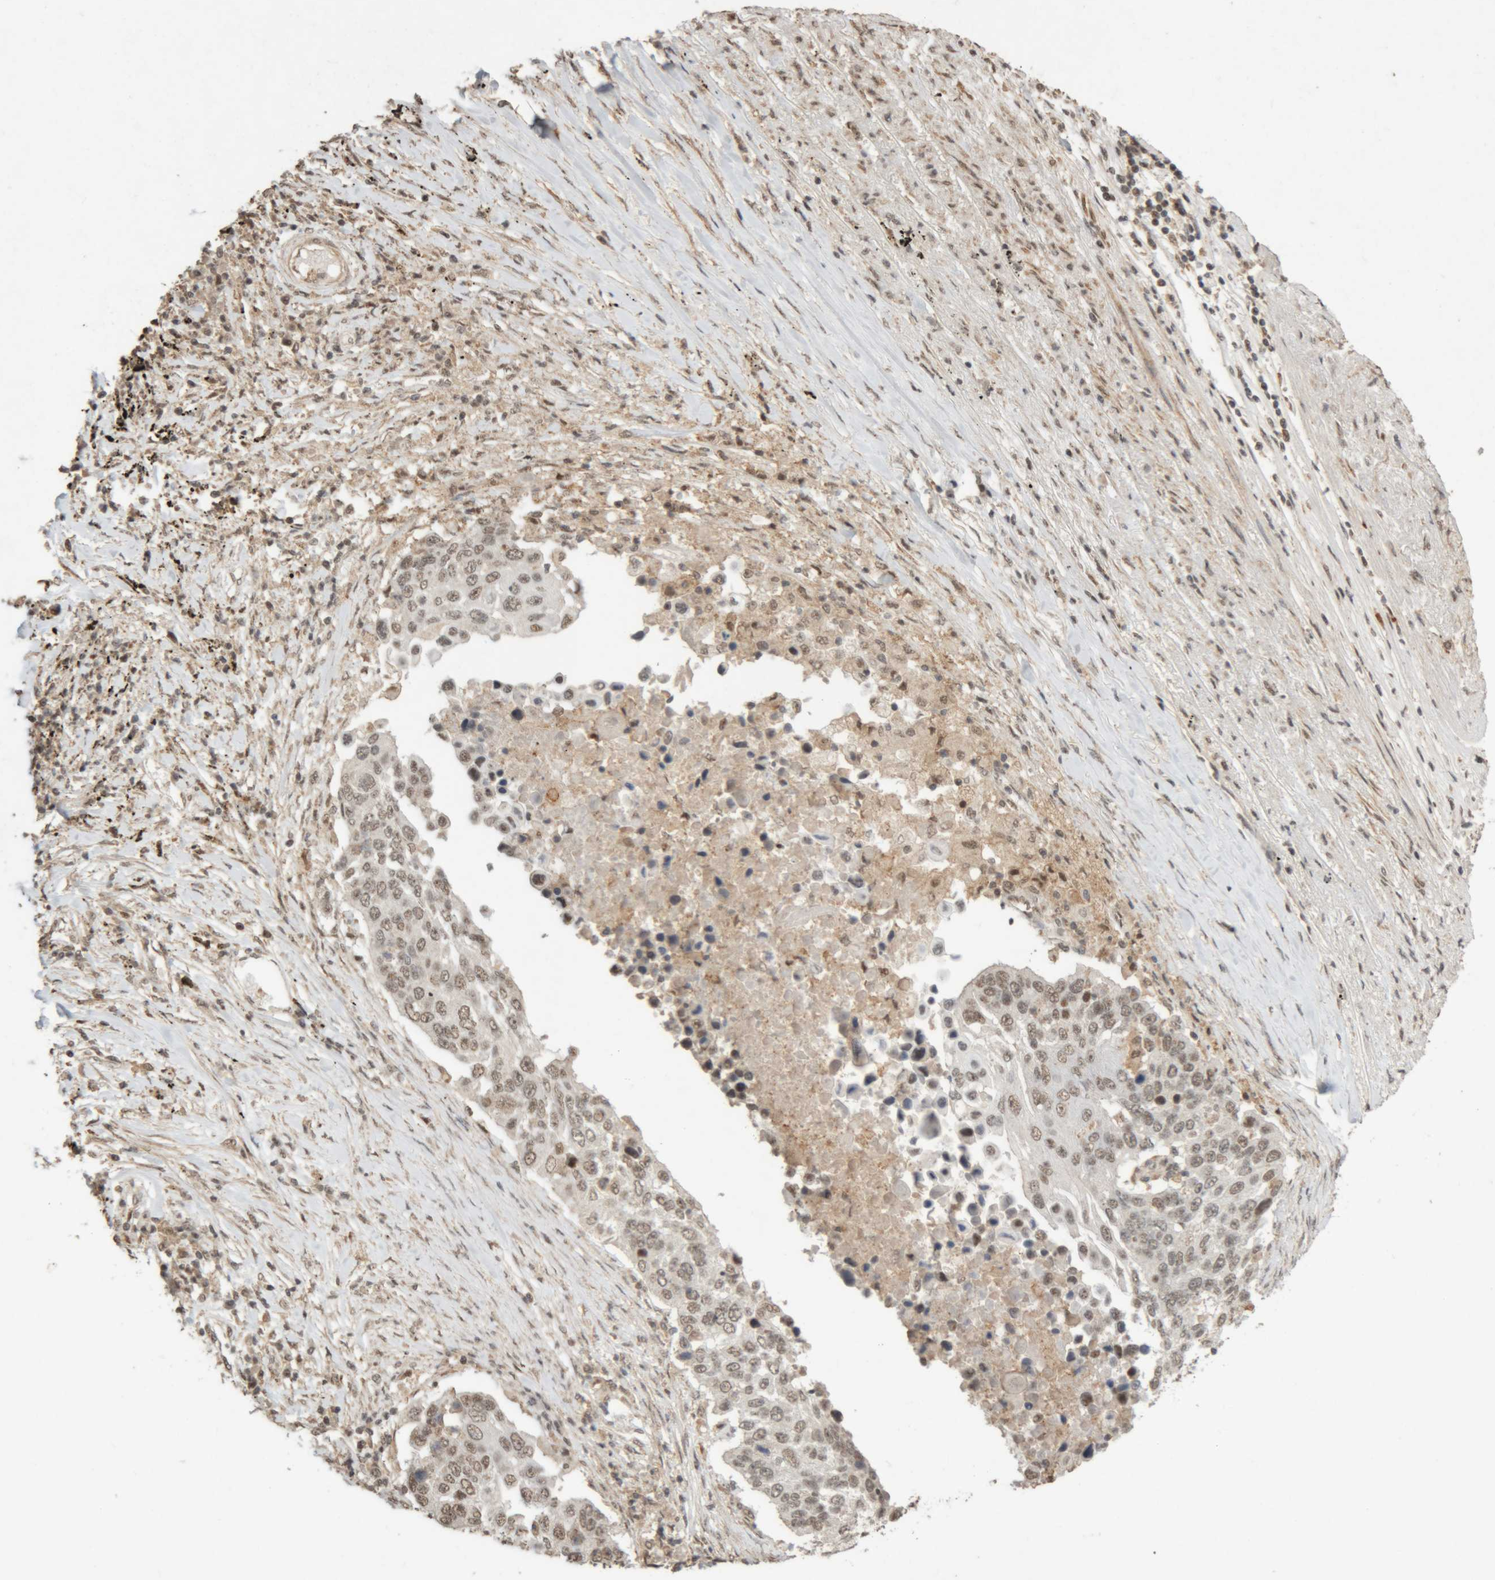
{"staining": {"intensity": "weak", "quantity": "25%-75%", "location": "nuclear"}, "tissue": "lung cancer", "cell_type": "Tumor cells", "image_type": "cancer", "snomed": [{"axis": "morphology", "description": "Squamous cell carcinoma, NOS"}, {"axis": "topography", "description": "Lung"}], "caption": "Protein staining reveals weak nuclear staining in about 25%-75% of tumor cells in lung cancer.", "gene": "KEAP1", "patient": {"sex": "male", "age": 66}}